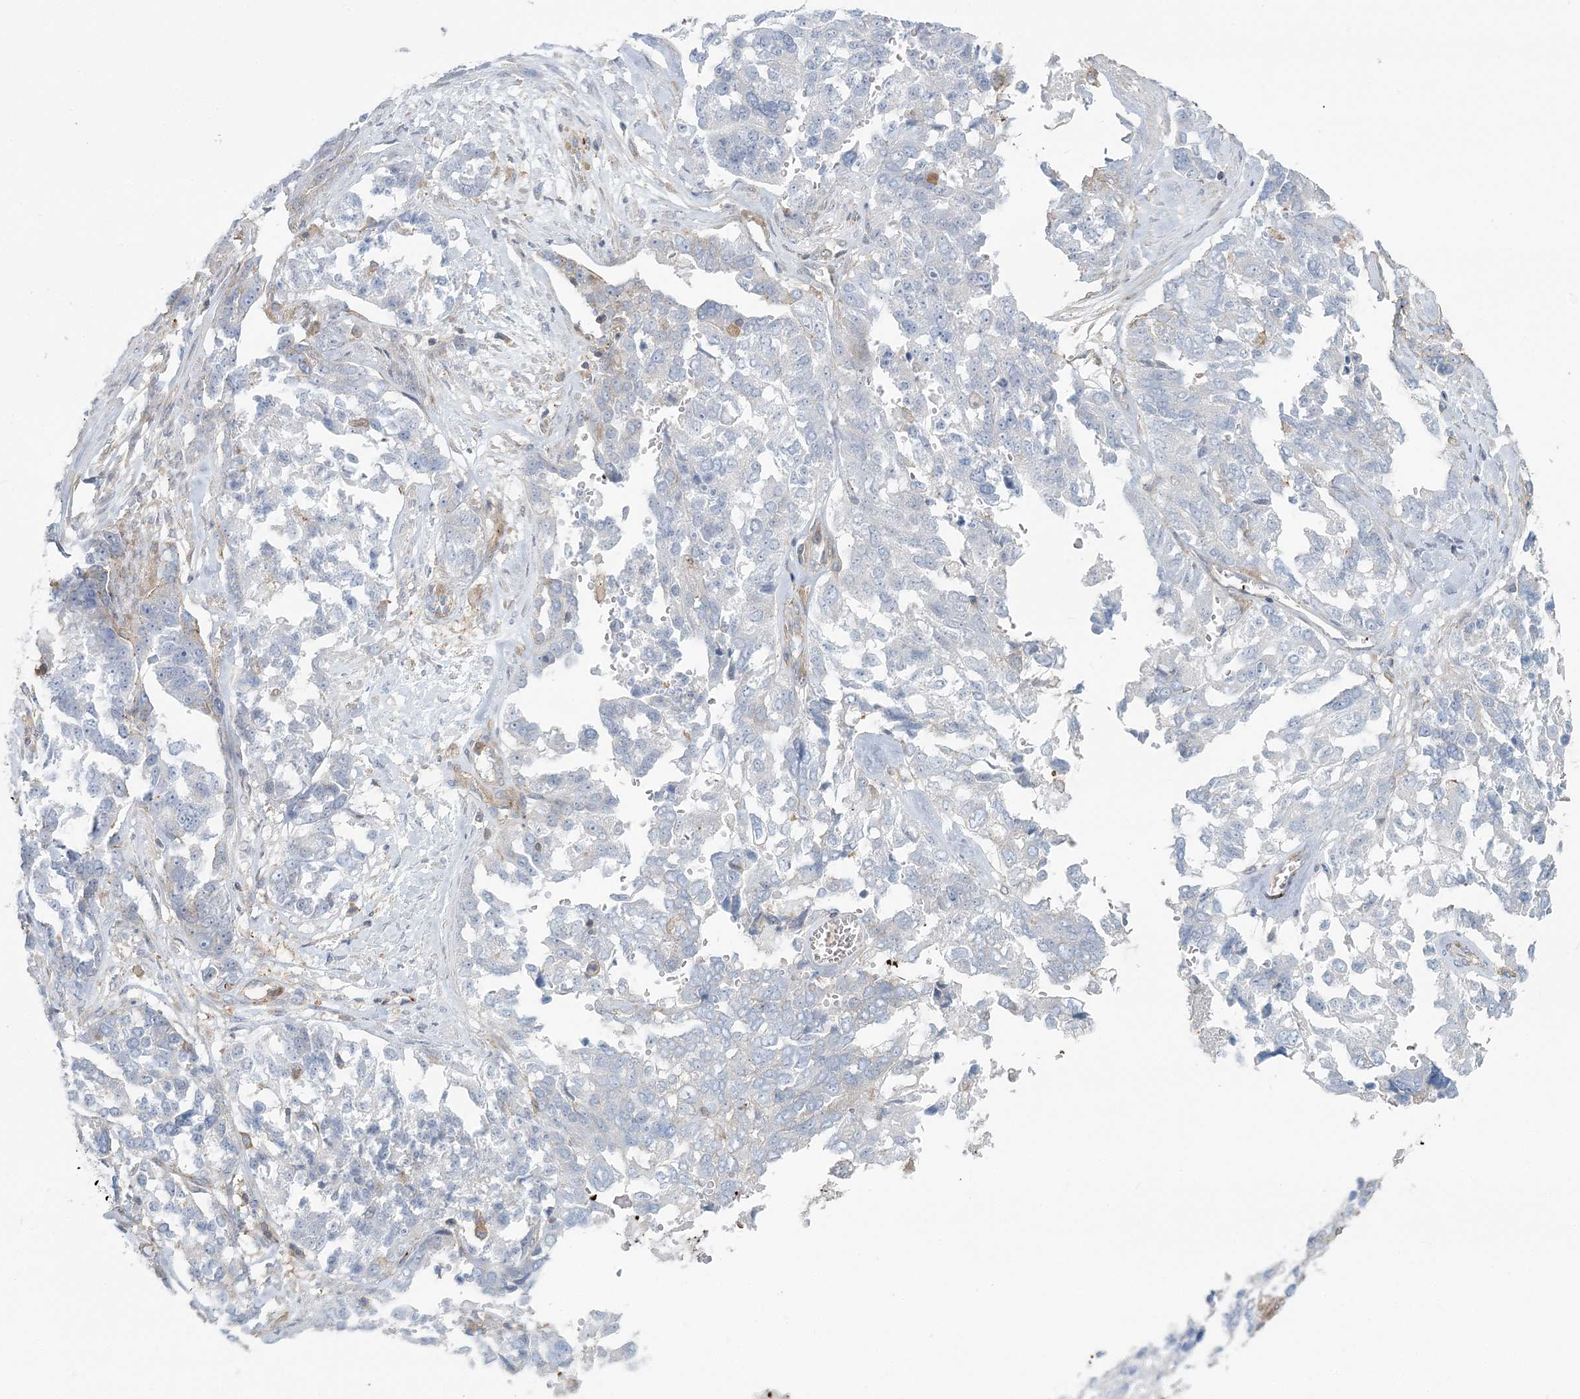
{"staining": {"intensity": "negative", "quantity": "none", "location": "none"}, "tissue": "ovarian cancer", "cell_type": "Tumor cells", "image_type": "cancer", "snomed": [{"axis": "morphology", "description": "Cystadenocarcinoma, serous, NOS"}, {"axis": "topography", "description": "Ovary"}], "caption": "Tumor cells are negative for brown protein staining in ovarian serous cystadenocarcinoma. (Stains: DAB (3,3'-diaminobenzidine) immunohistochemistry with hematoxylin counter stain, Microscopy: brightfield microscopy at high magnification).", "gene": "CUEDC2", "patient": {"sex": "female", "age": 44}}